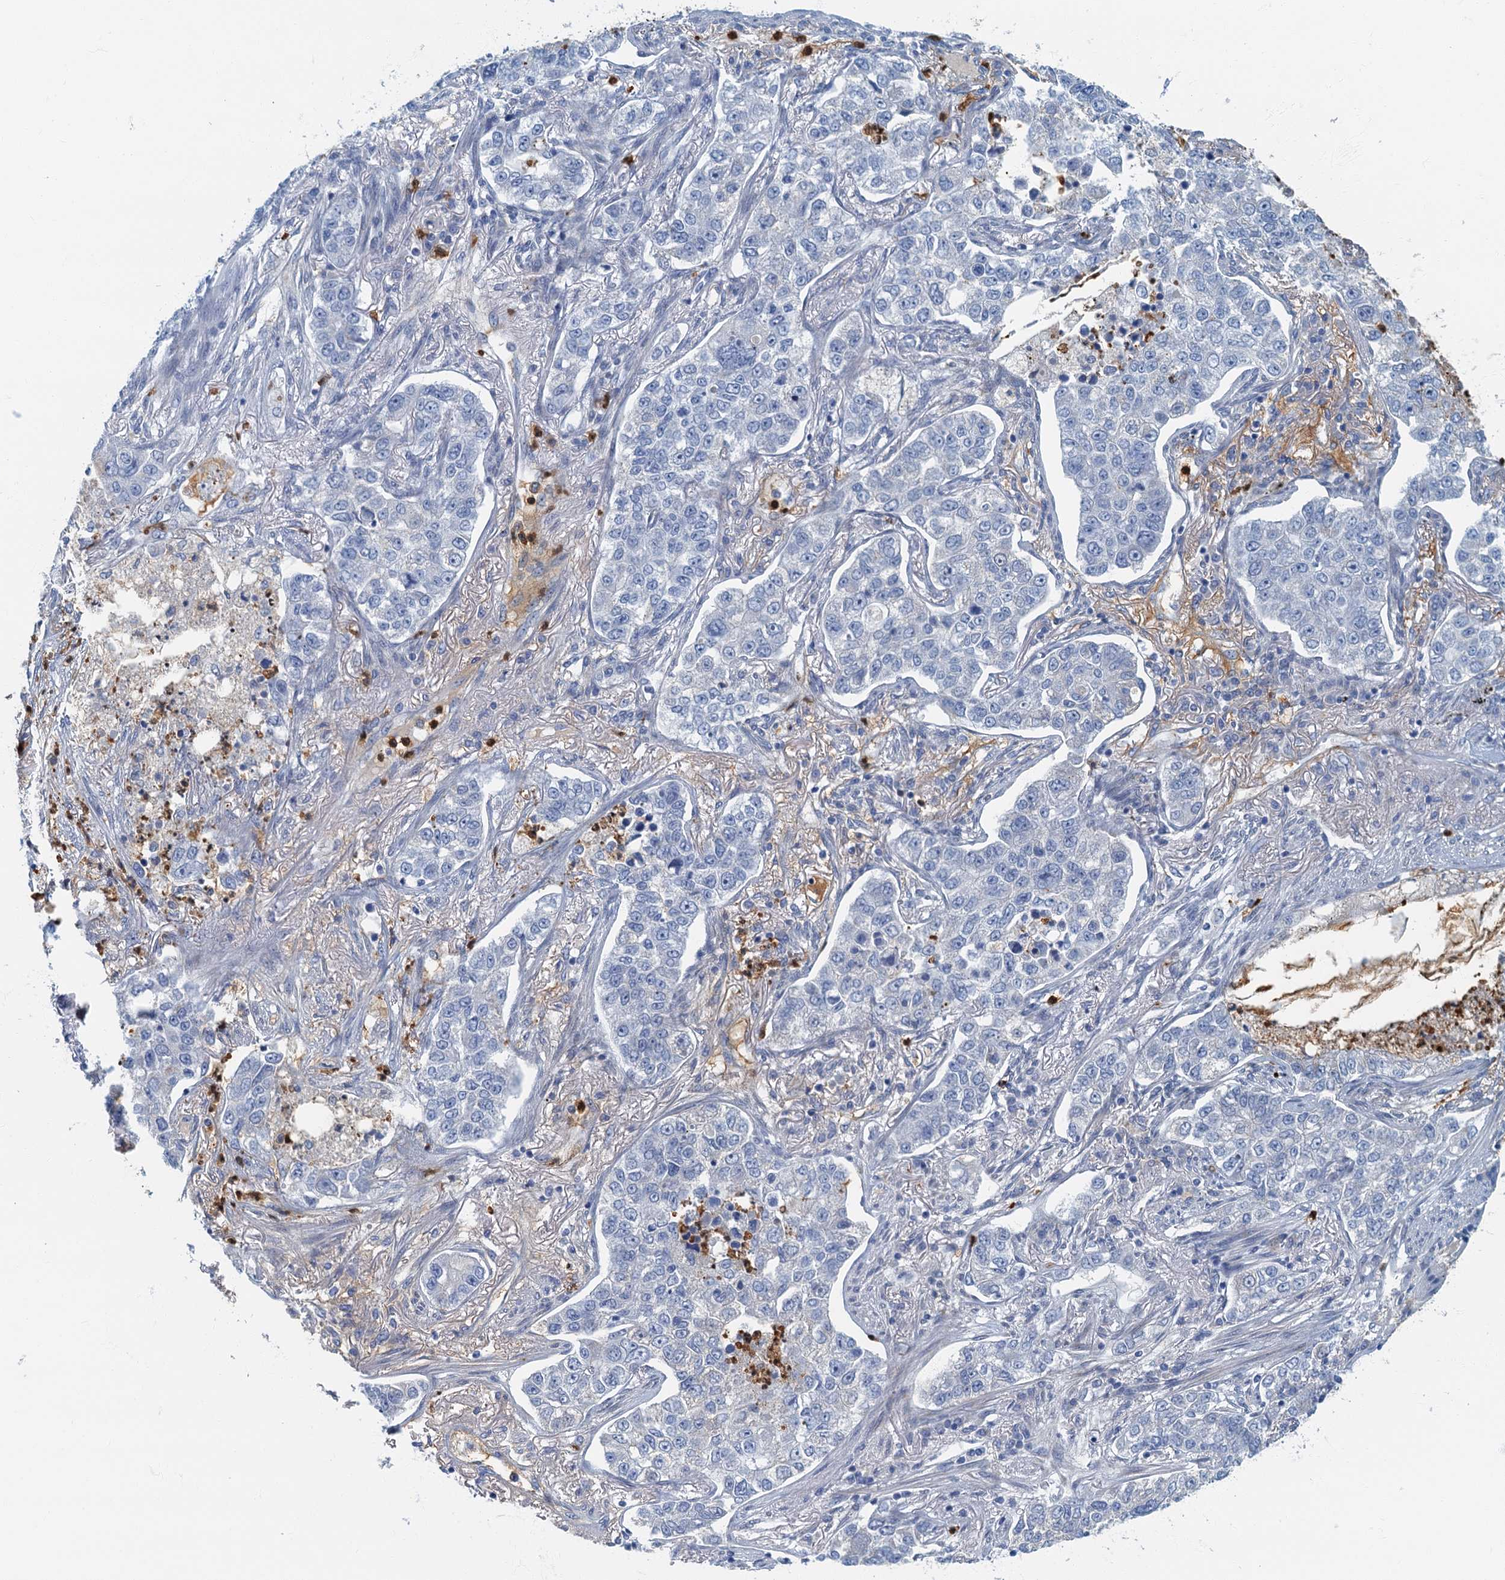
{"staining": {"intensity": "negative", "quantity": "none", "location": "none"}, "tissue": "lung cancer", "cell_type": "Tumor cells", "image_type": "cancer", "snomed": [{"axis": "morphology", "description": "Adenocarcinoma, NOS"}, {"axis": "topography", "description": "Lung"}], "caption": "DAB immunohistochemical staining of lung adenocarcinoma demonstrates no significant positivity in tumor cells.", "gene": "ANKDD1A", "patient": {"sex": "male", "age": 49}}